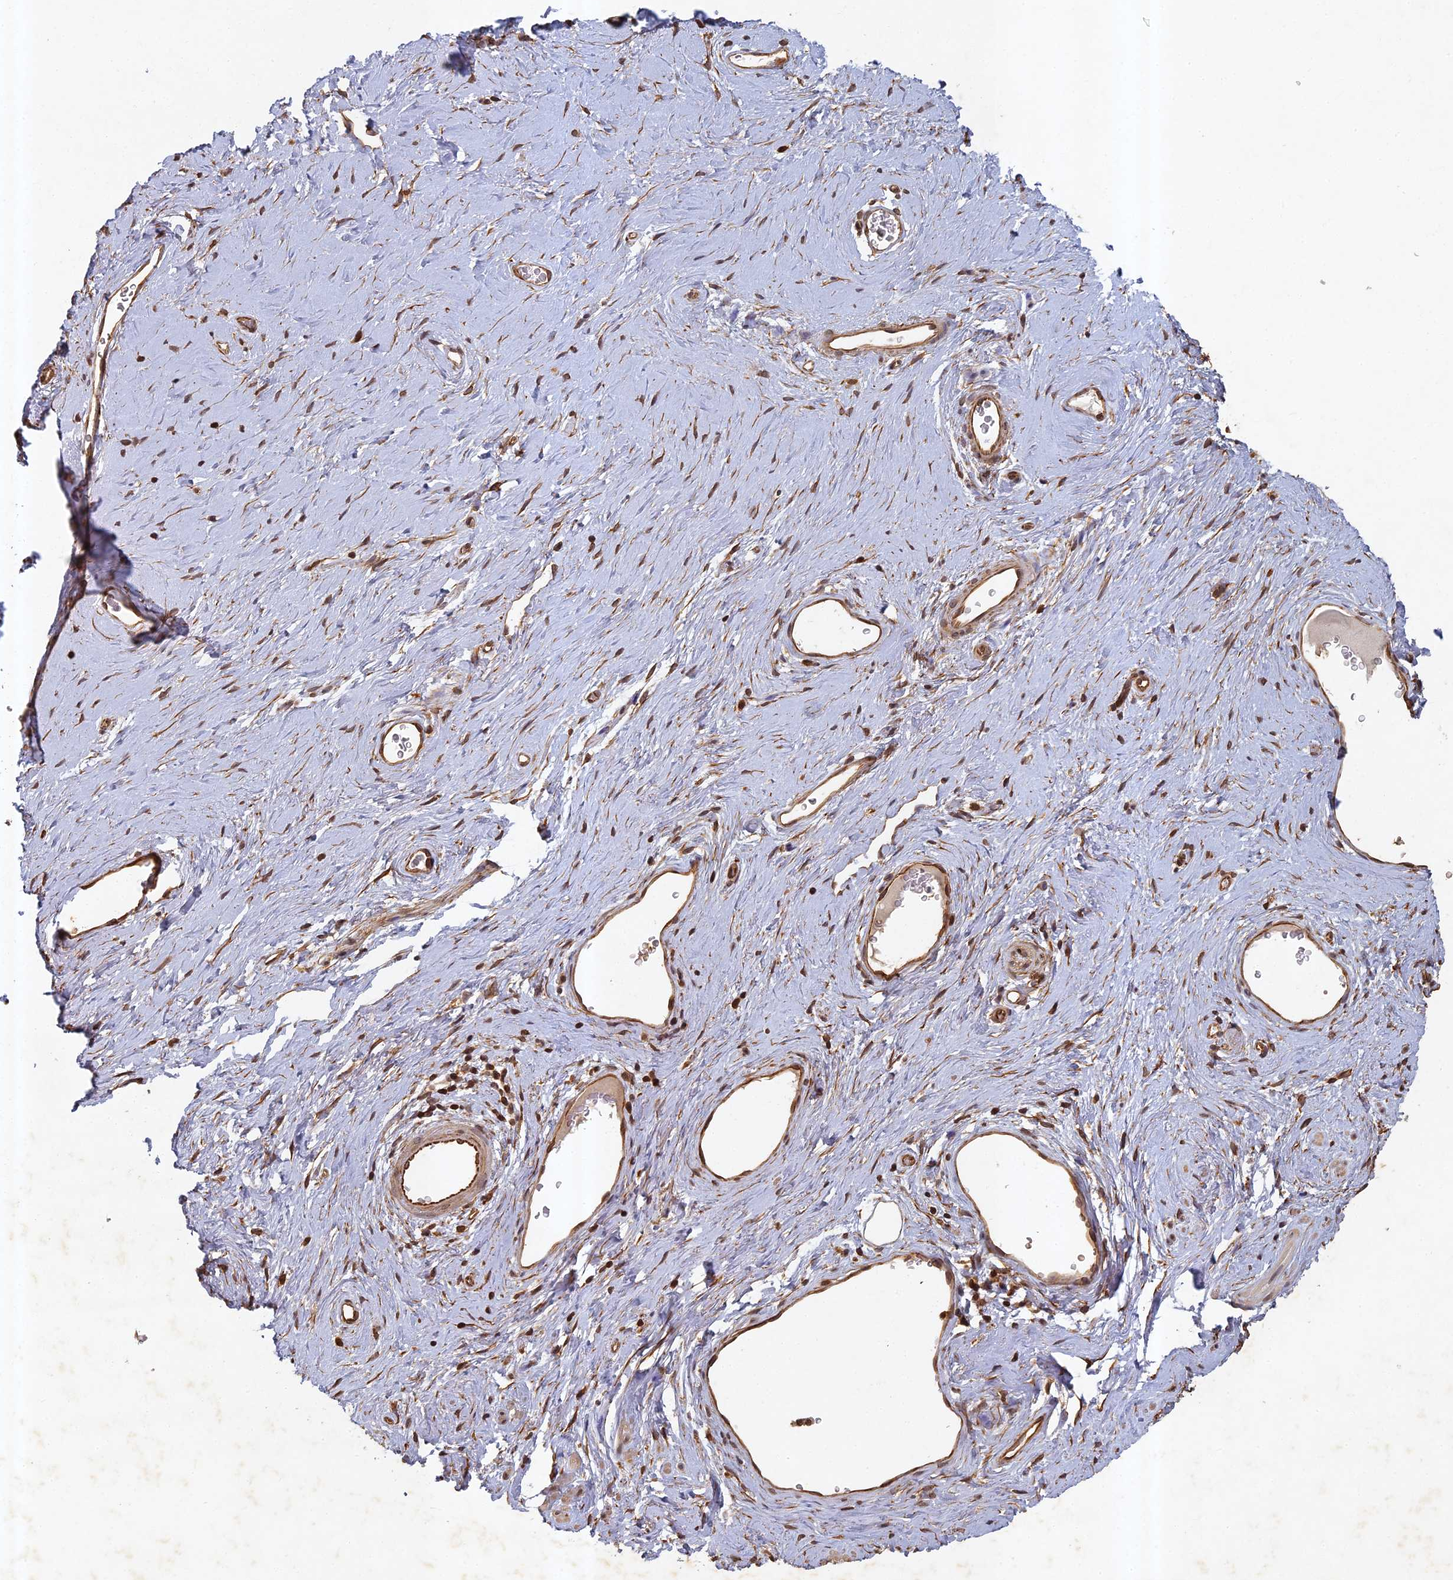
{"staining": {"intensity": "moderate", "quantity": ">75%", "location": "cytoplasmic/membranous,nuclear"}, "tissue": "soft tissue", "cell_type": "Fibroblasts", "image_type": "normal", "snomed": [{"axis": "morphology", "description": "Normal tissue, NOS"}, {"axis": "morphology", "description": "Adenocarcinoma, NOS"}, {"axis": "topography", "description": "Rectum"}, {"axis": "topography", "description": "Vagina"}, {"axis": "topography", "description": "Peripheral nerve tissue"}], "caption": "The image shows a brown stain indicating the presence of a protein in the cytoplasmic/membranous,nuclear of fibroblasts in soft tissue. (Brightfield microscopy of DAB IHC at high magnification).", "gene": "ABCB10", "patient": {"sex": "female", "age": 71}}